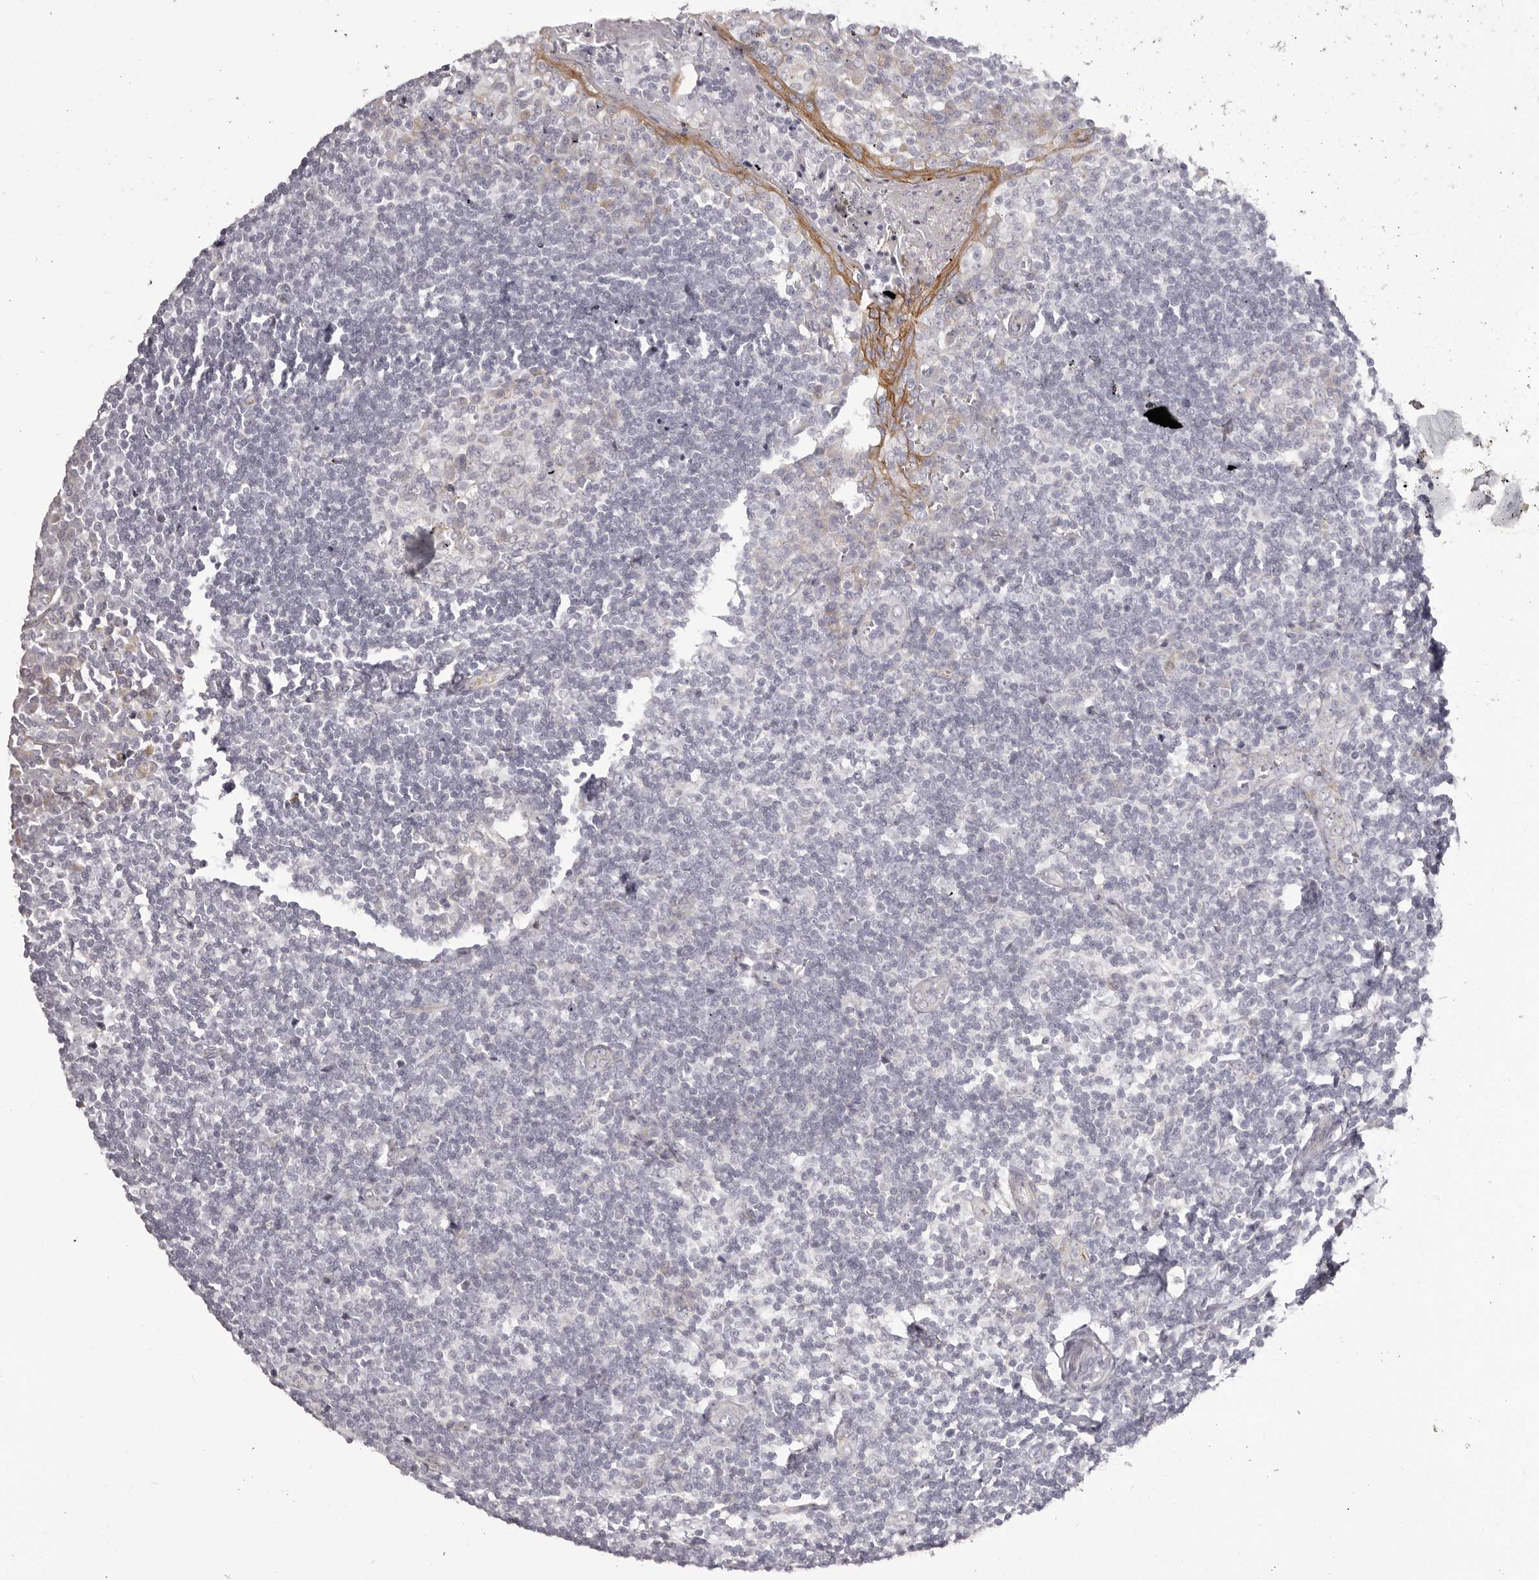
{"staining": {"intensity": "negative", "quantity": "none", "location": "none"}, "tissue": "tonsil", "cell_type": "Germinal center cells", "image_type": "normal", "snomed": [{"axis": "morphology", "description": "Normal tissue, NOS"}, {"axis": "topography", "description": "Tonsil"}], "caption": "This image is of normal tonsil stained with immunohistochemistry (IHC) to label a protein in brown with the nuclei are counter-stained blue. There is no staining in germinal center cells.", "gene": "OTUD3", "patient": {"sex": "male", "age": 27}}